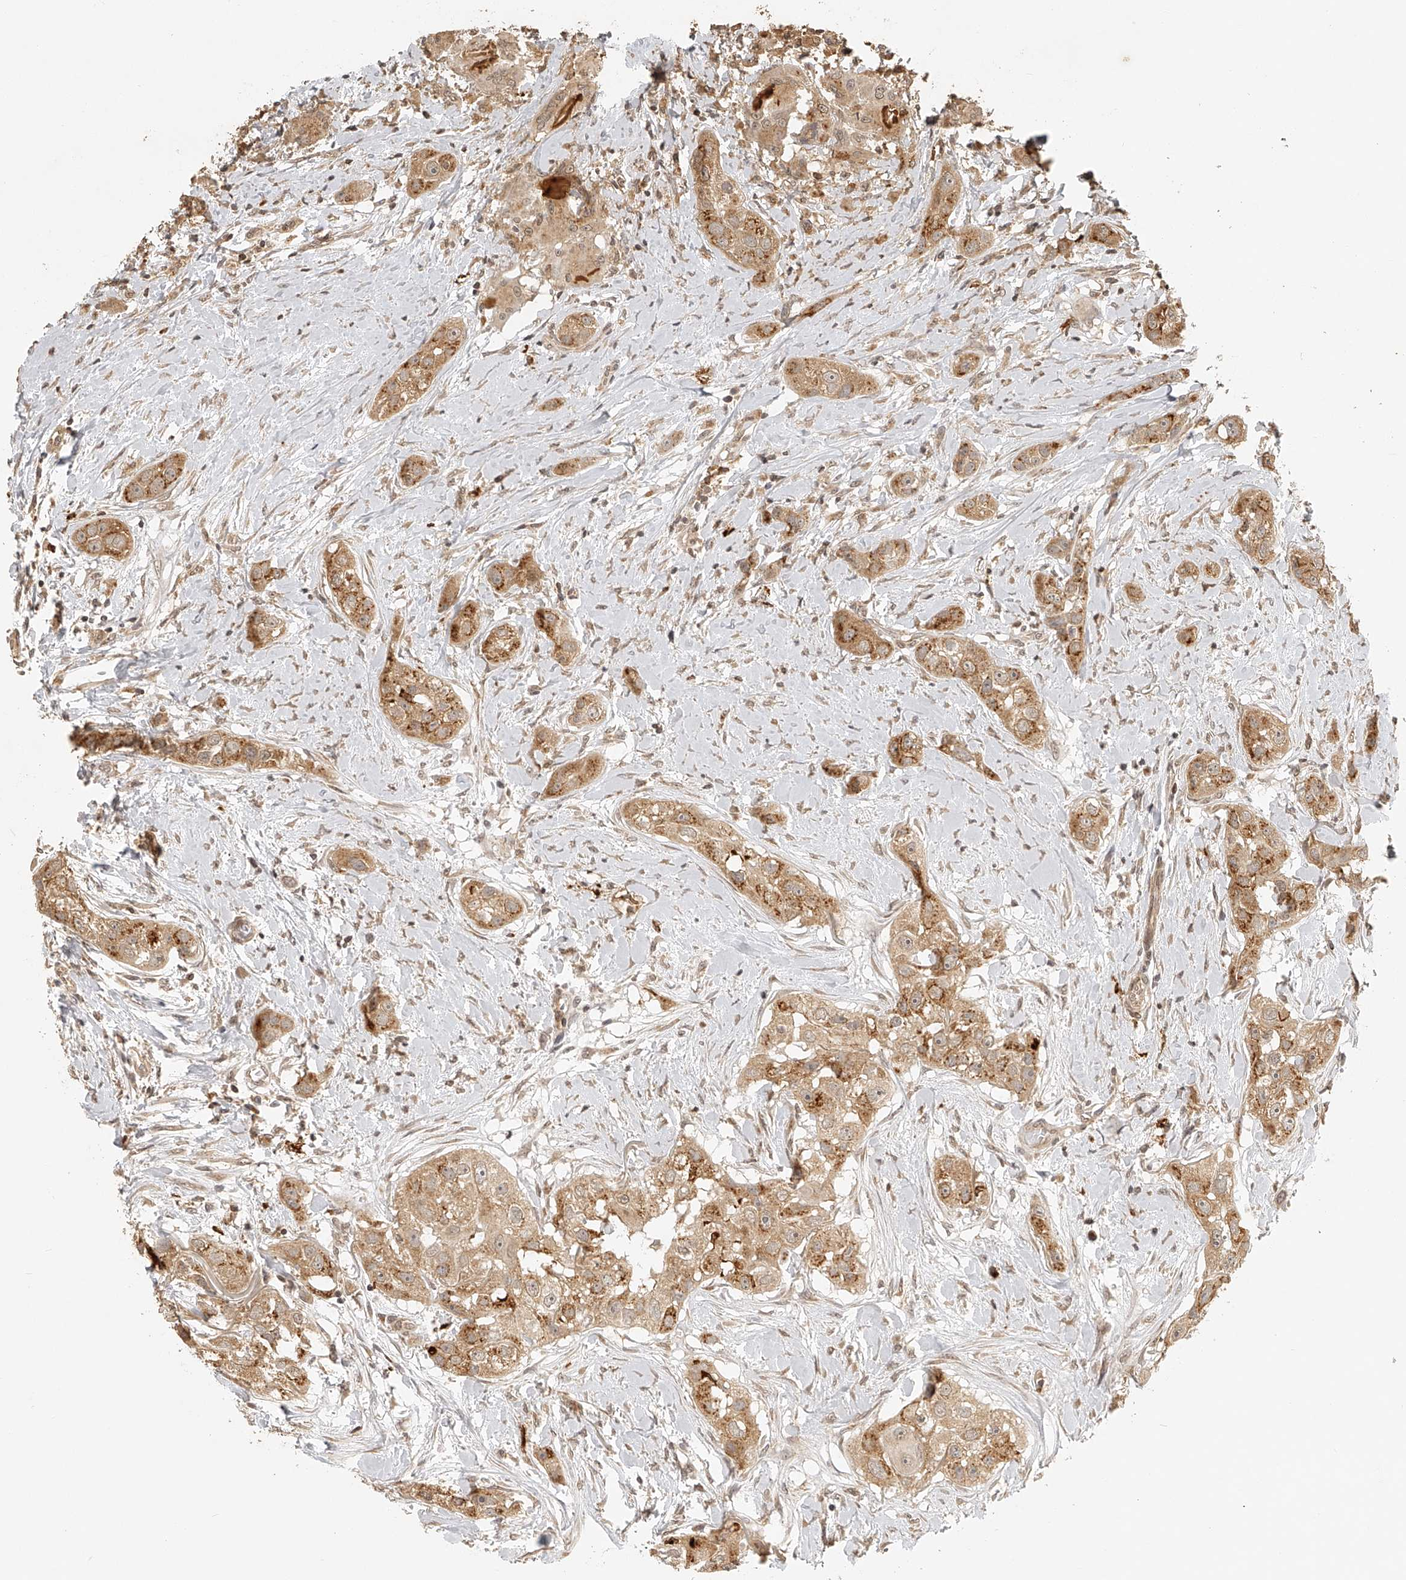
{"staining": {"intensity": "moderate", "quantity": ">75%", "location": "cytoplasmic/membranous"}, "tissue": "head and neck cancer", "cell_type": "Tumor cells", "image_type": "cancer", "snomed": [{"axis": "morphology", "description": "Normal tissue, NOS"}, {"axis": "morphology", "description": "Squamous cell carcinoma, NOS"}, {"axis": "topography", "description": "Skeletal muscle"}, {"axis": "topography", "description": "Head-Neck"}], "caption": "A brown stain labels moderate cytoplasmic/membranous staining of a protein in human head and neck squamous cell carcinoma tumor cells.", "gene": "BCL2L11", "patient": {"sex": "male", "age": 51}}